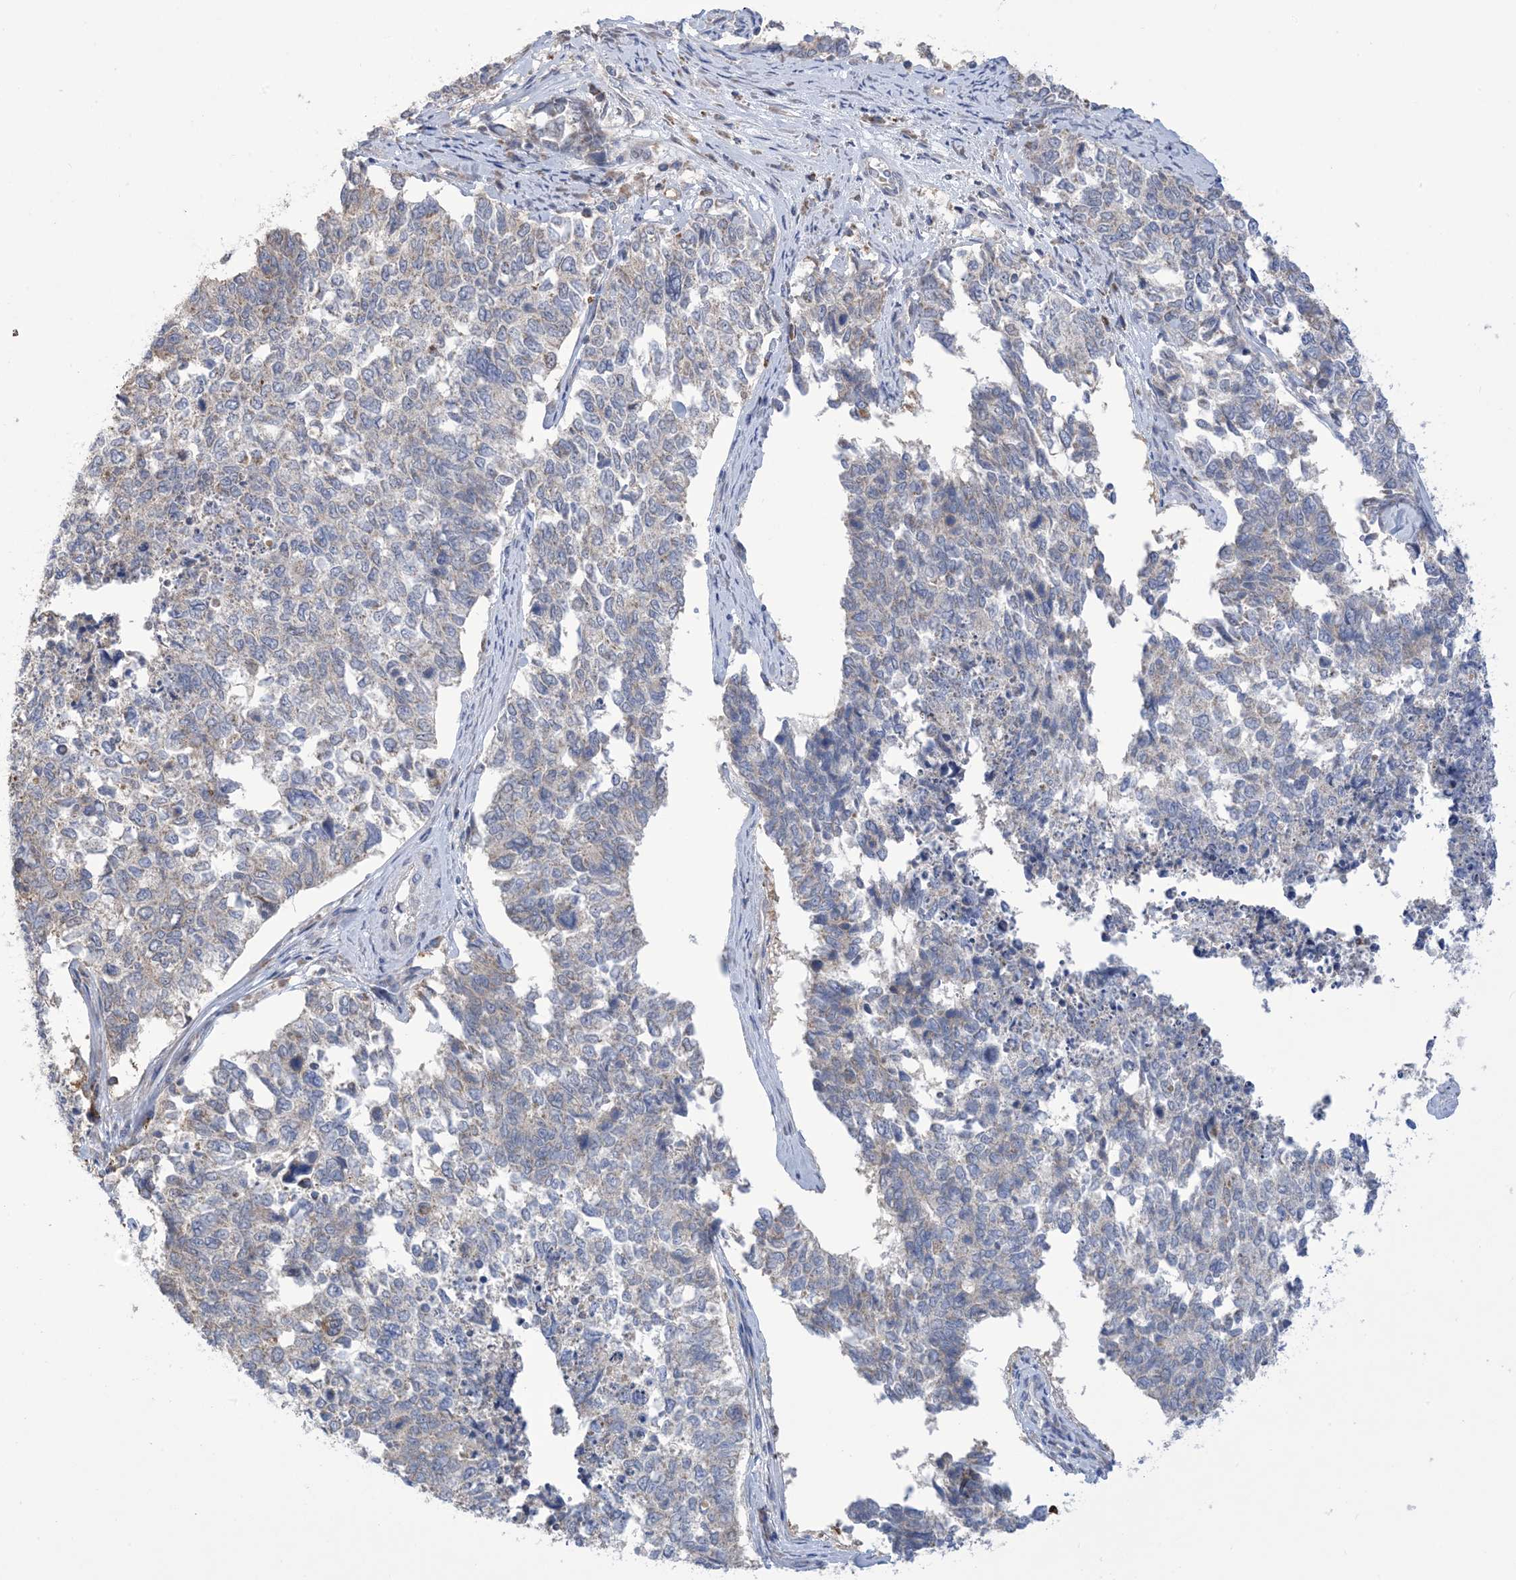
{"staining": {"intensity": "negative", "quantity": "none", "location": "none"}, "tissue": "cervical cancer", "cell_type": "Tumor cells", "image_type": "cancer", "snomed": [{"axis": "morphology", "description": "Squamous cell carcinoma, NOS"}, {"axis": "topography", "description": "Cervix"}], "caption": "DAB (3,3'-diaminobenzidine) immunohistochemical staining of human squamous cell carcinoma (cervical) shows no significant positivity in tumor cells.", "gene": "CLEC16A", "patient": {"sex": "female", "age": 63}}